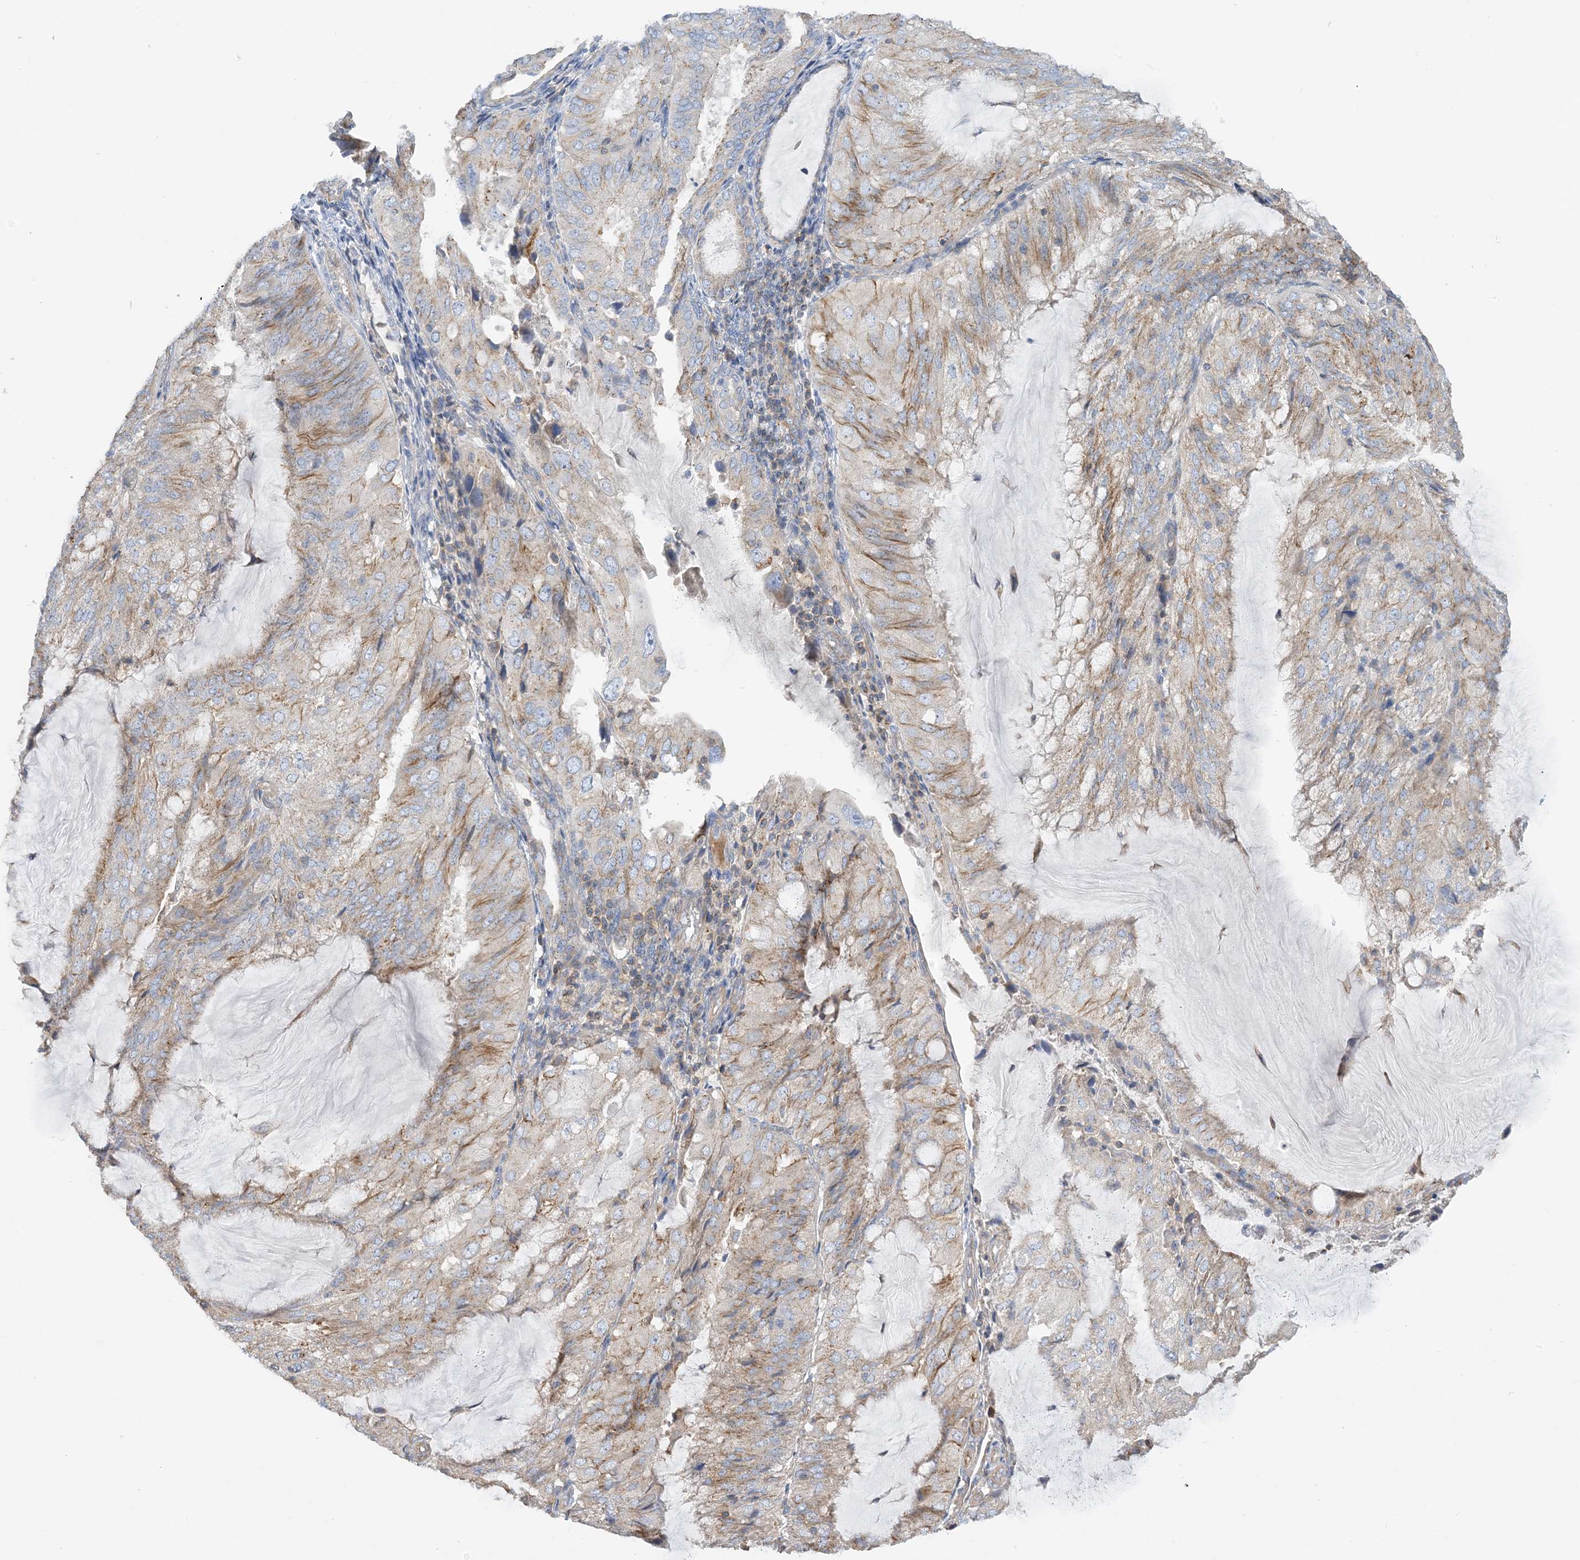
{"staining": {"intensity": "weak", "quantity": ">75%", "location": "cytoplasmic/membranous"}, "tissue": "endometrial cancer", "cell_type": "Tumor cells", "image_type": "cancer", "snomed": [{"axis": "morphology", "description": "Adenocarcinoma, NOS"}, {"axis": "topography", "description": "Endometrium"}], "caption": "Weak cytoplasmic/membranous staining is seen in approximately >75% of tumor cells in endometrial cancer.", "gene": "CALHM5", "patient": {"sex": "female", "age": 81}}